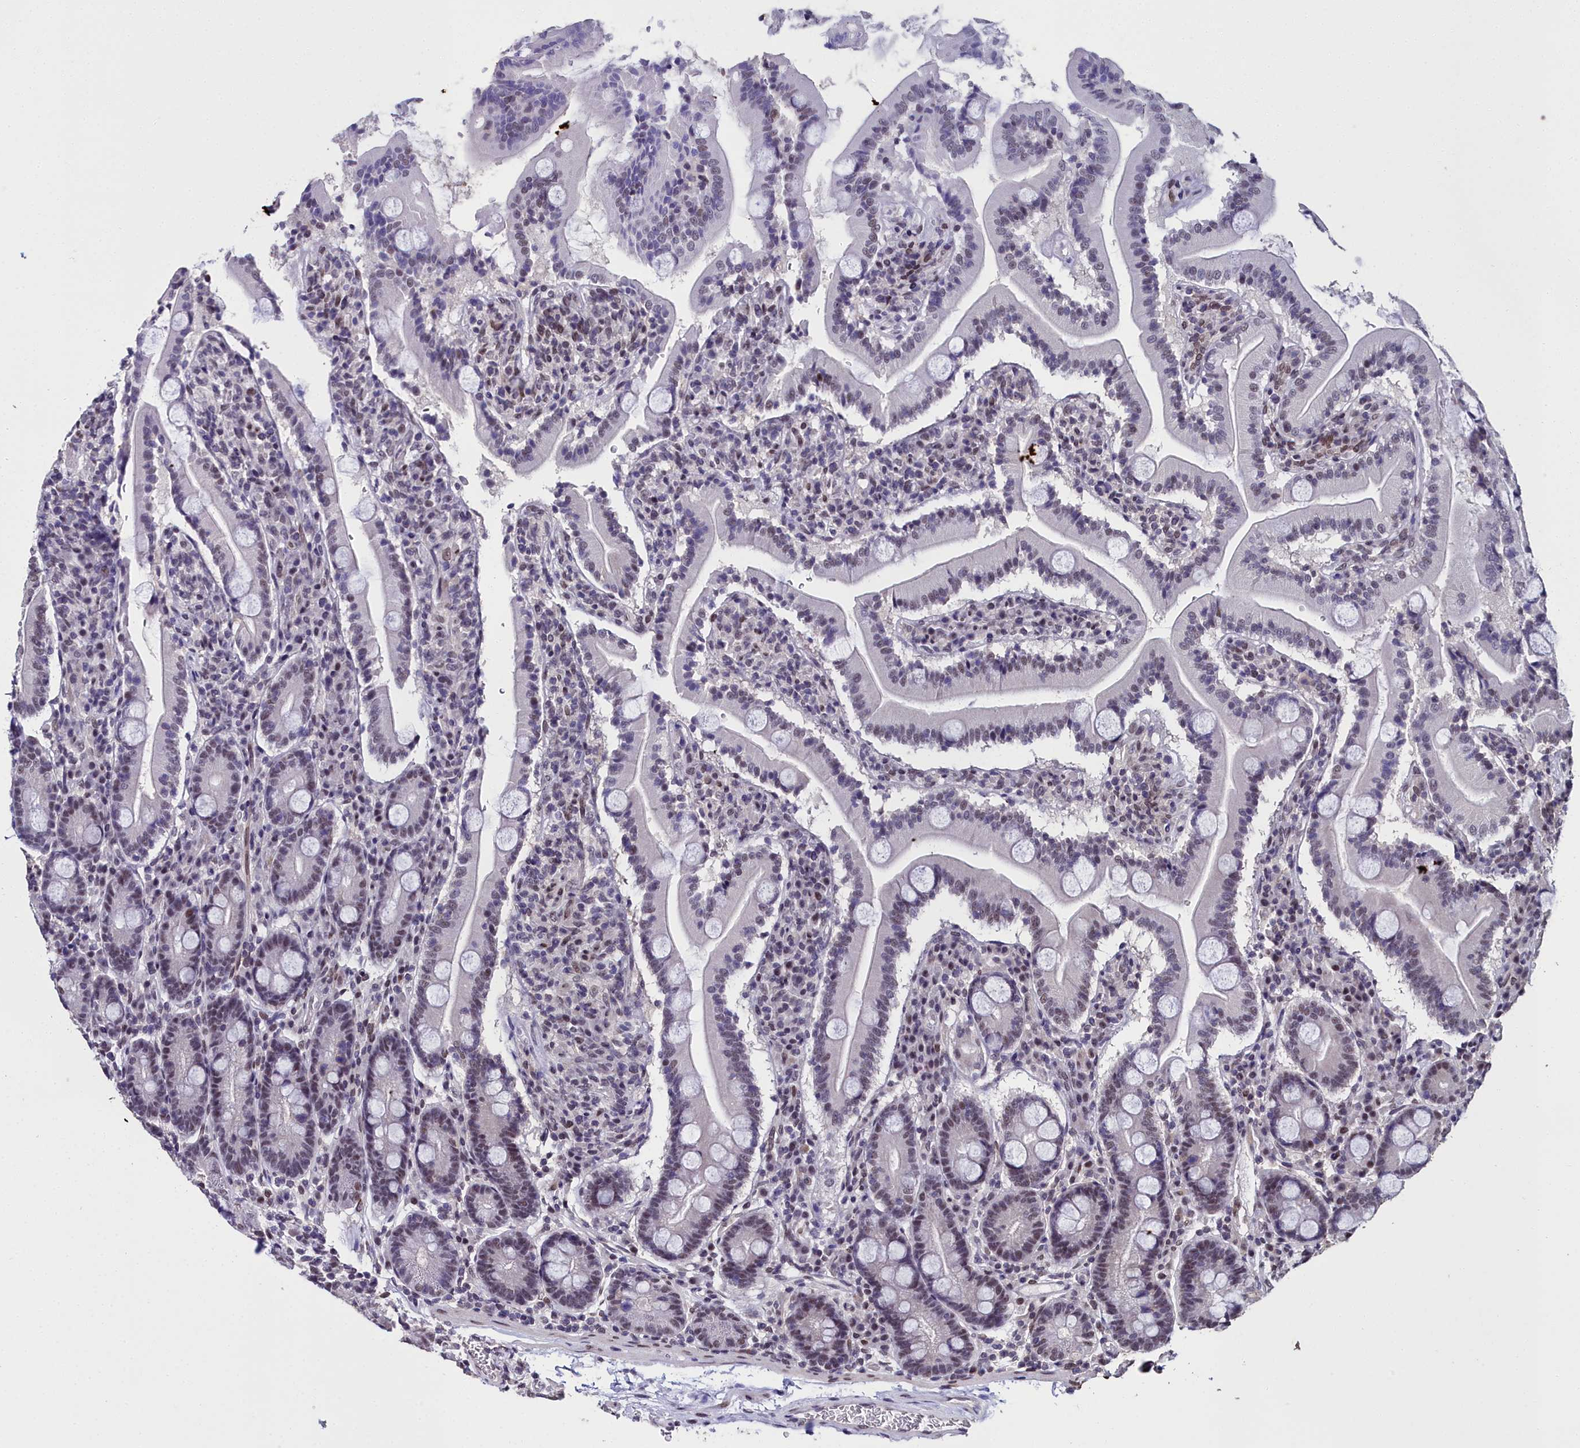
{"staining": {"intensity": "weak", "quantity": "25%-75%", "location": "nuclear"}, "tissue": "duodenum", "cell_type": "Glandular cells", "image_type": "normal", "snomed": [{"axis": "morphology", "description": "Normal tissue, NOS"}, {"axis": "topography", "description": "Duodenum"}], "caption": "Duodenum stained with IHC demonstrates weak nuclear positivity in about 25%-75% of glandular cells. (DAB (3,3'-diaminobenzidine) IHC with brightfield microscopy, high magnification).", "gene": "CCDC97", "patient": {"sex": "male", "age": 35}}